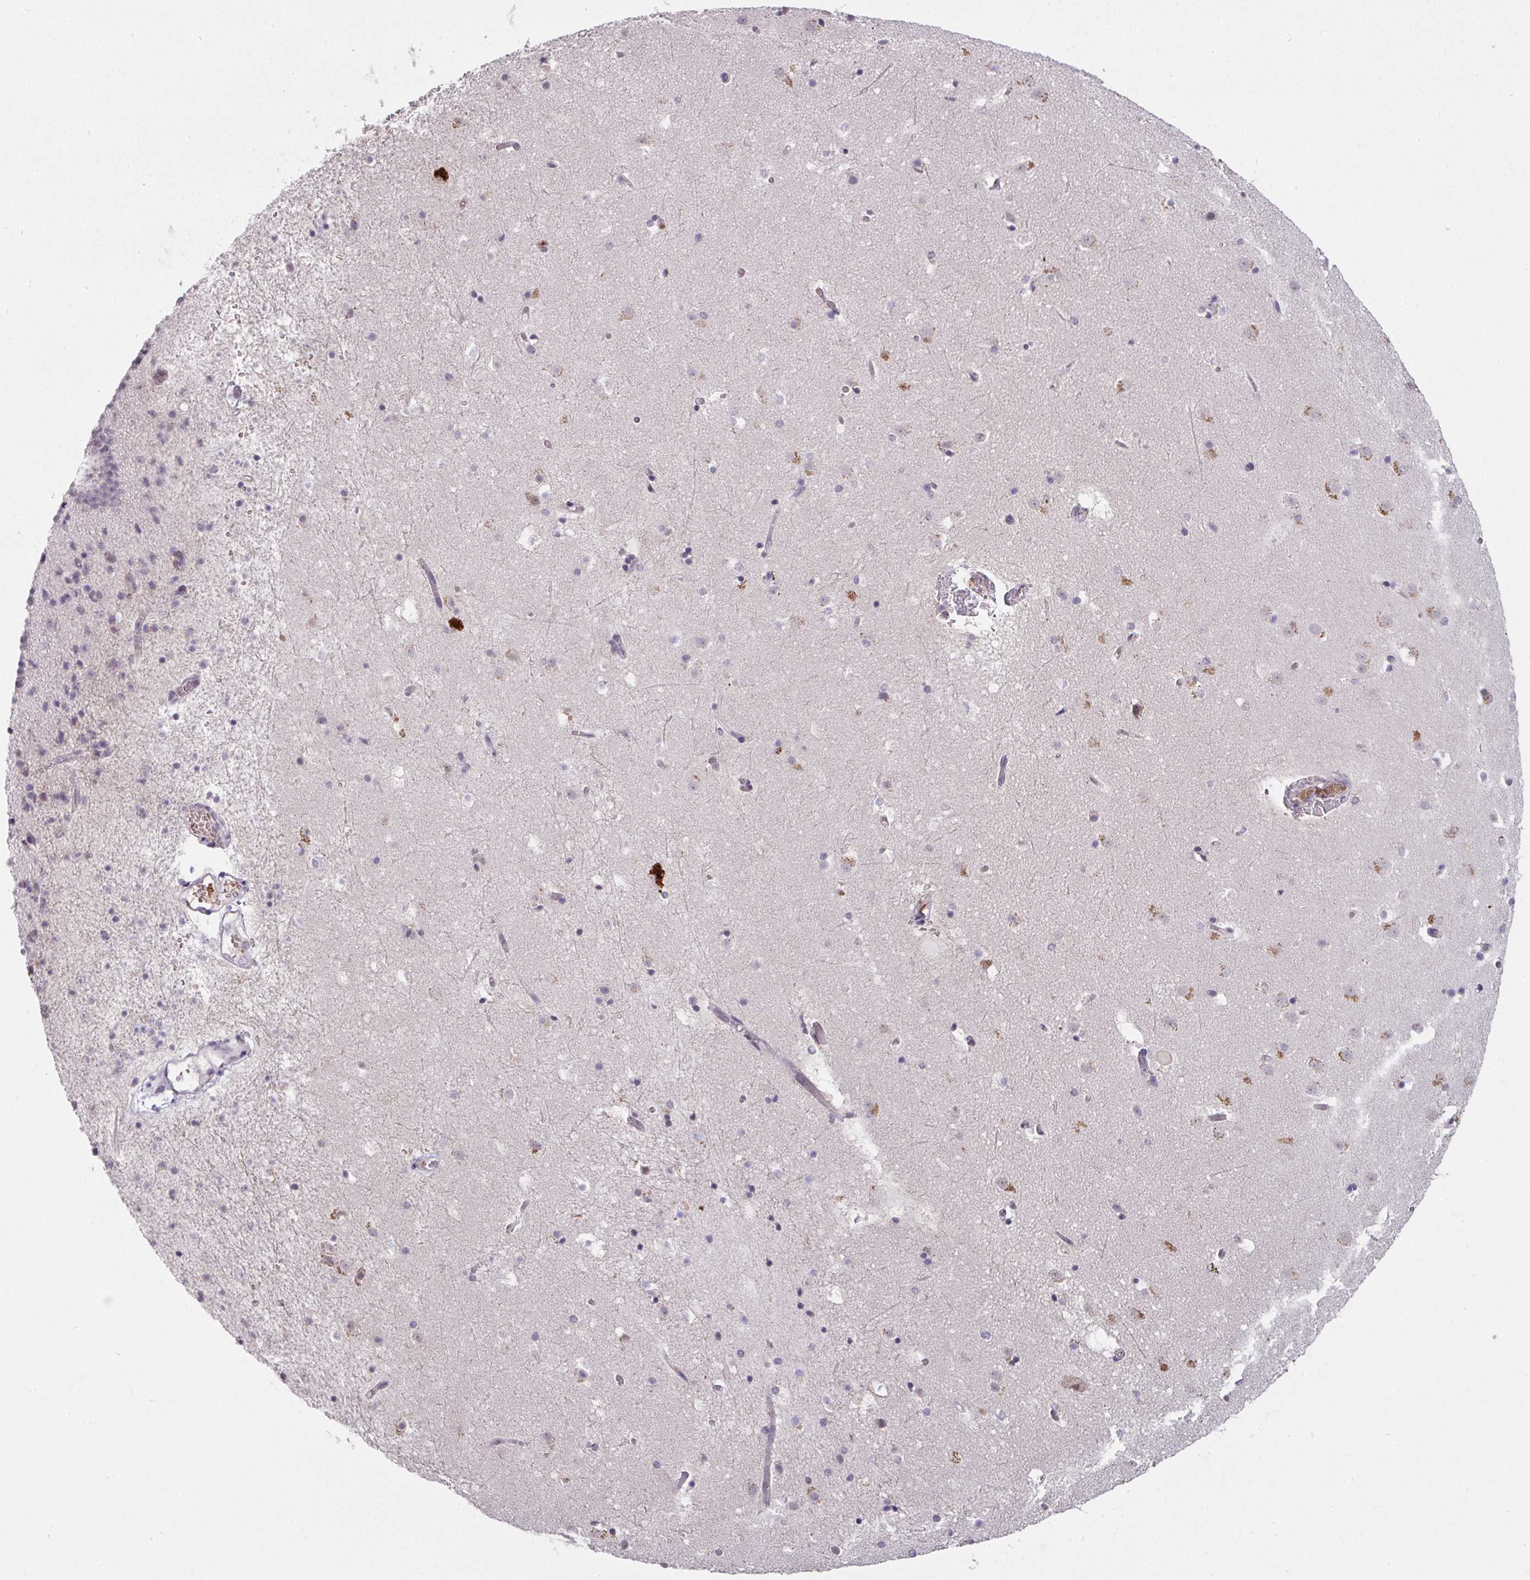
{"staining": {"intensity": "negative", "quantity": "none", "location": "none"}, "tissue": "caudate", "cell_type": "Glial cells", "image_type": "normal", "snomed": [{"axis": "morphology", "description": "Normal tissue, NOS"}, {"axis": "topography", "description": "Lateral ventricle wall"}], "caption": "Normal caudate was stained to show a protein in brown. There is no significant positivity in glial cells. The staining was performed using DAB to visualize the protein expression in brown, while the nuclei were stained in blue with hematoxylin (Magnification: 20x).", "gene": "GLTPD2", "patient": {"sex": "male", "age": 37}}